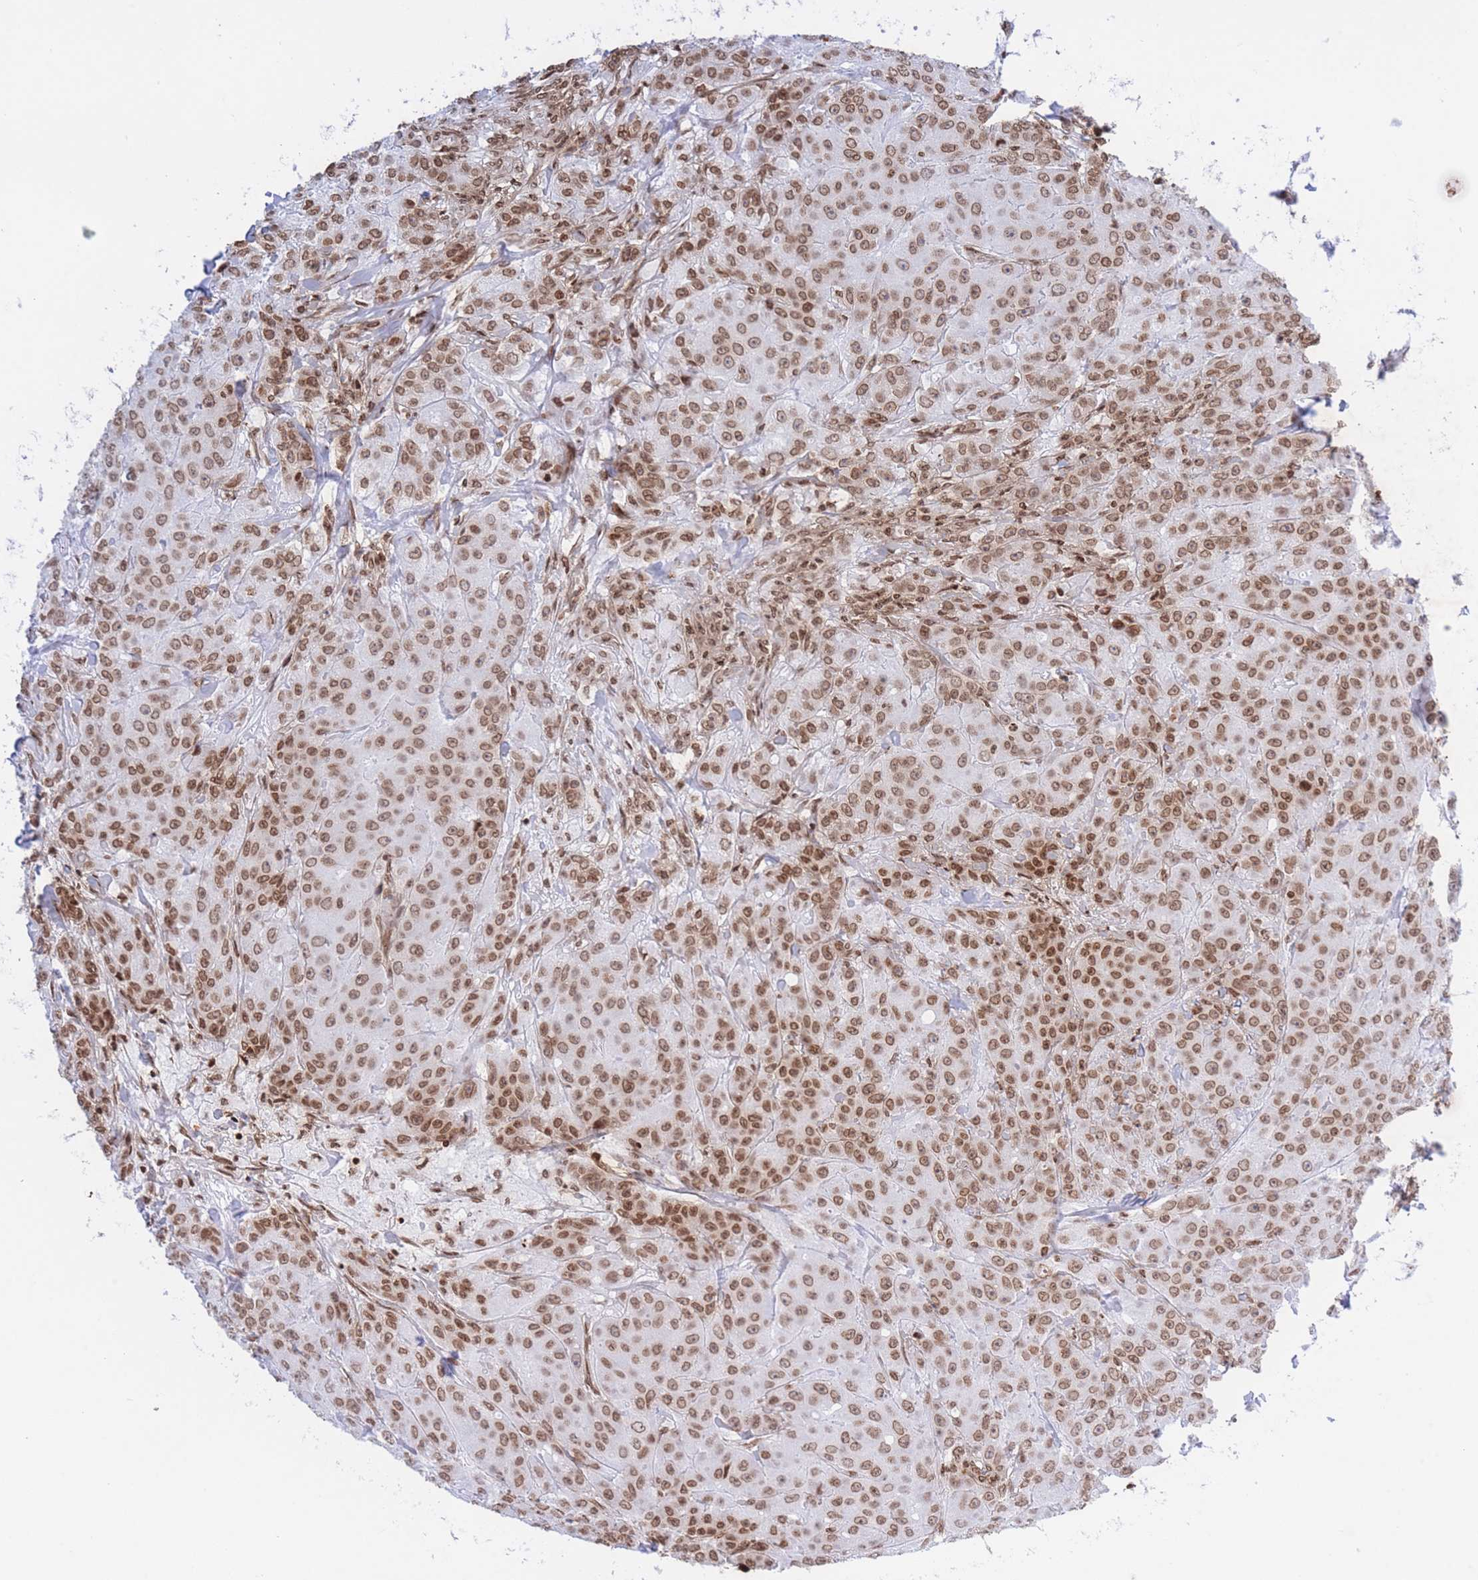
{"staining": {"intensity": "moderate", "quantity": ">75%", "location": "nuclear"}, "tissue": "breast cancer", "cell_type": "Tumor cells", "image_type": "cancer", "snomed": [{"axis": "morphology", "description": "Duct carcinoma"}, {"axis": "topography", "description": "Breast"}], "caption": "Breast cancer tissue exhibits moderate nuclear staining in approximately >75% of tumor cells, visualized by immunohistochemistry.", "gene": "H2BC11", "patient": {"sex": "female", "age": 43}}